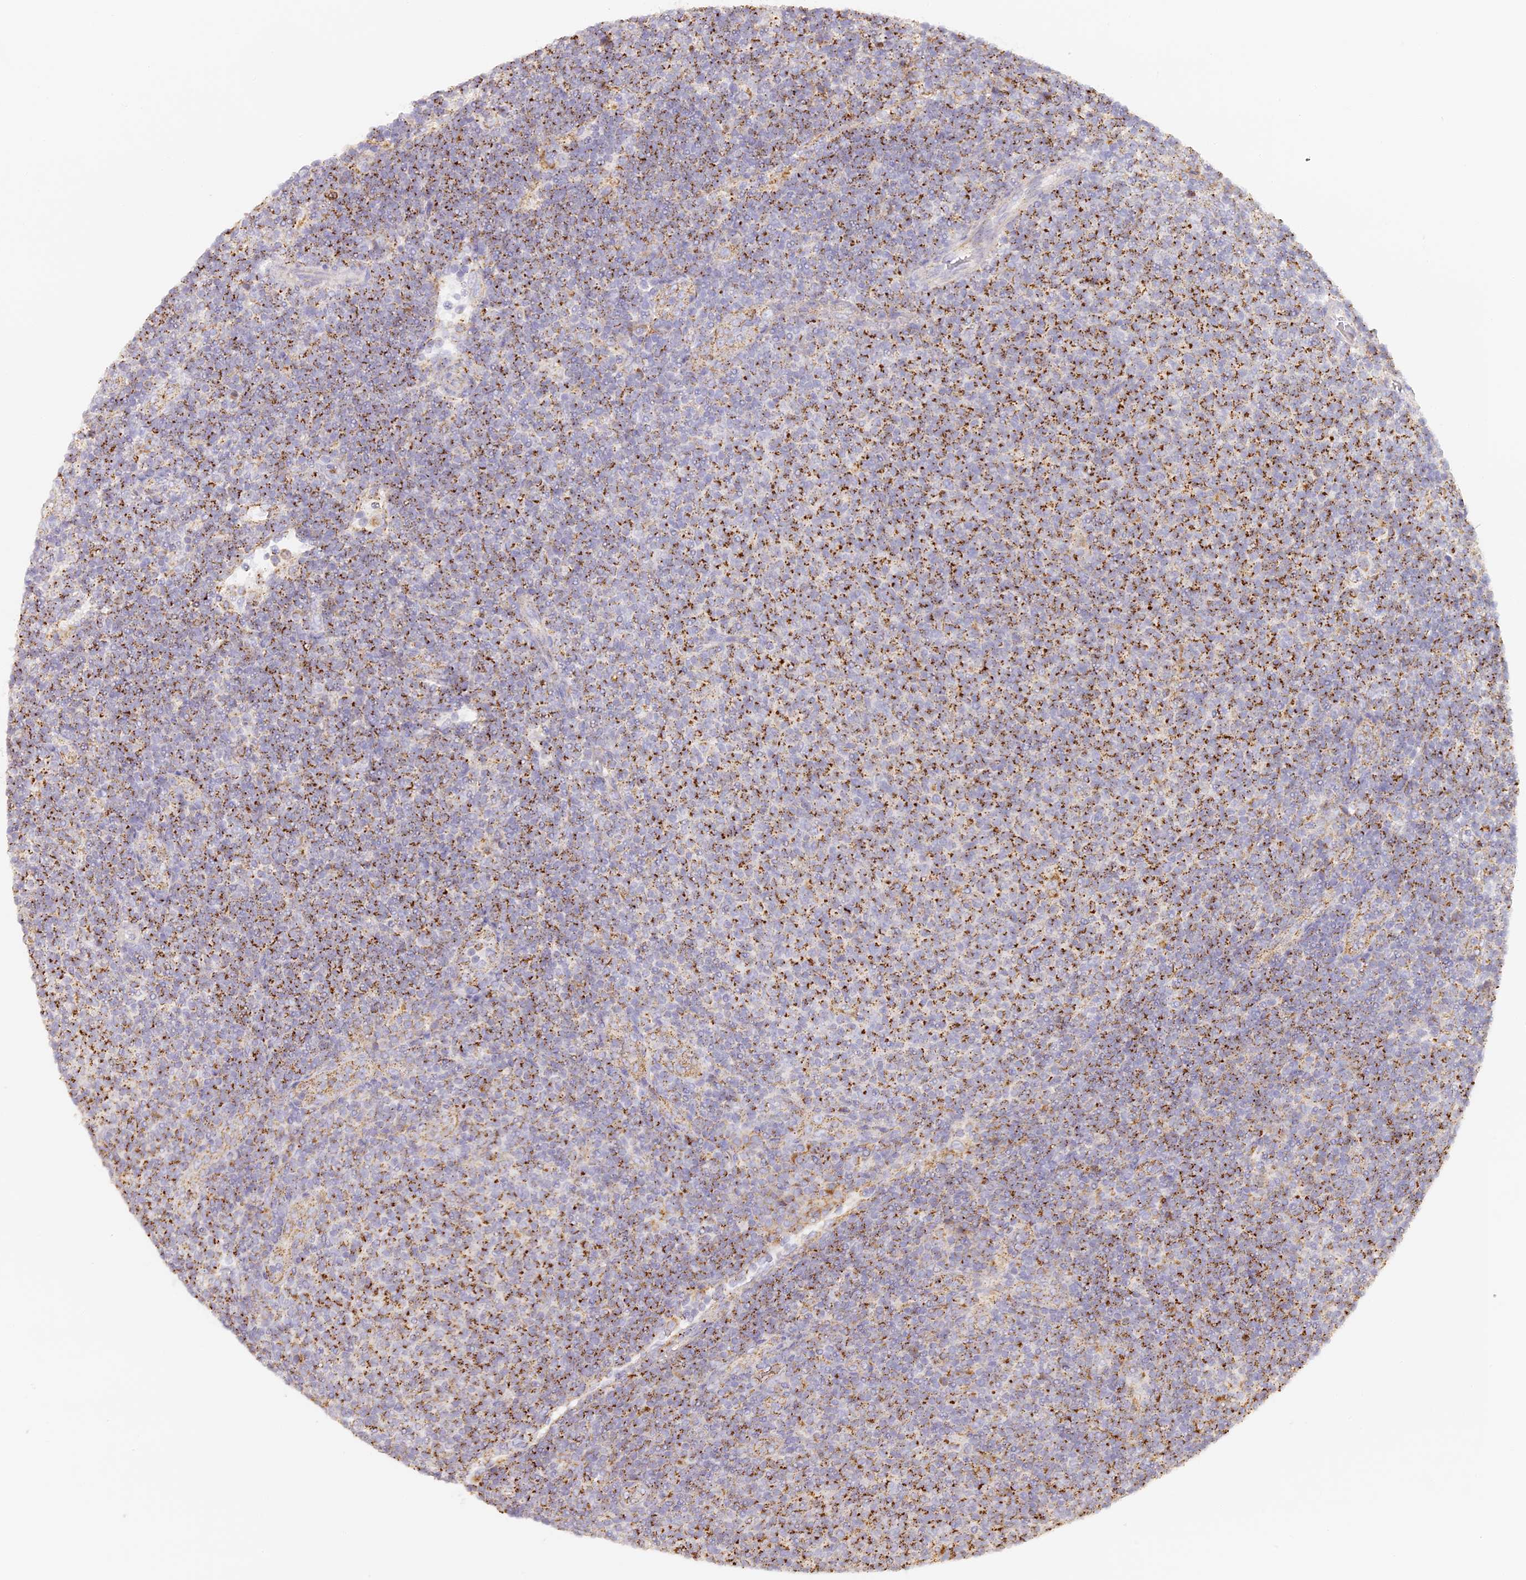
{"staining": {"intensity": "moderate", "quantity": ">75%", "location": "cytoplasmic/membranous"}, "tissue": "lymphoma", "cell_type": "Tumor cells", "image_type": "cancer", "snomed": [{"axis": "morphology", "description": "Malignant lymphoma, non-Hodgkin's type, Low grade"}, {"axis": "topography", "description": "Lymph node"}], "caption": "This image displays immunohistochemistry staining of lymphoma, with medium moderate cytoplasmic/membranous expression in approximately >75% of tumor cells.", "gene": "LAMP2", "patient": {"sex": "male", "age": 66}}